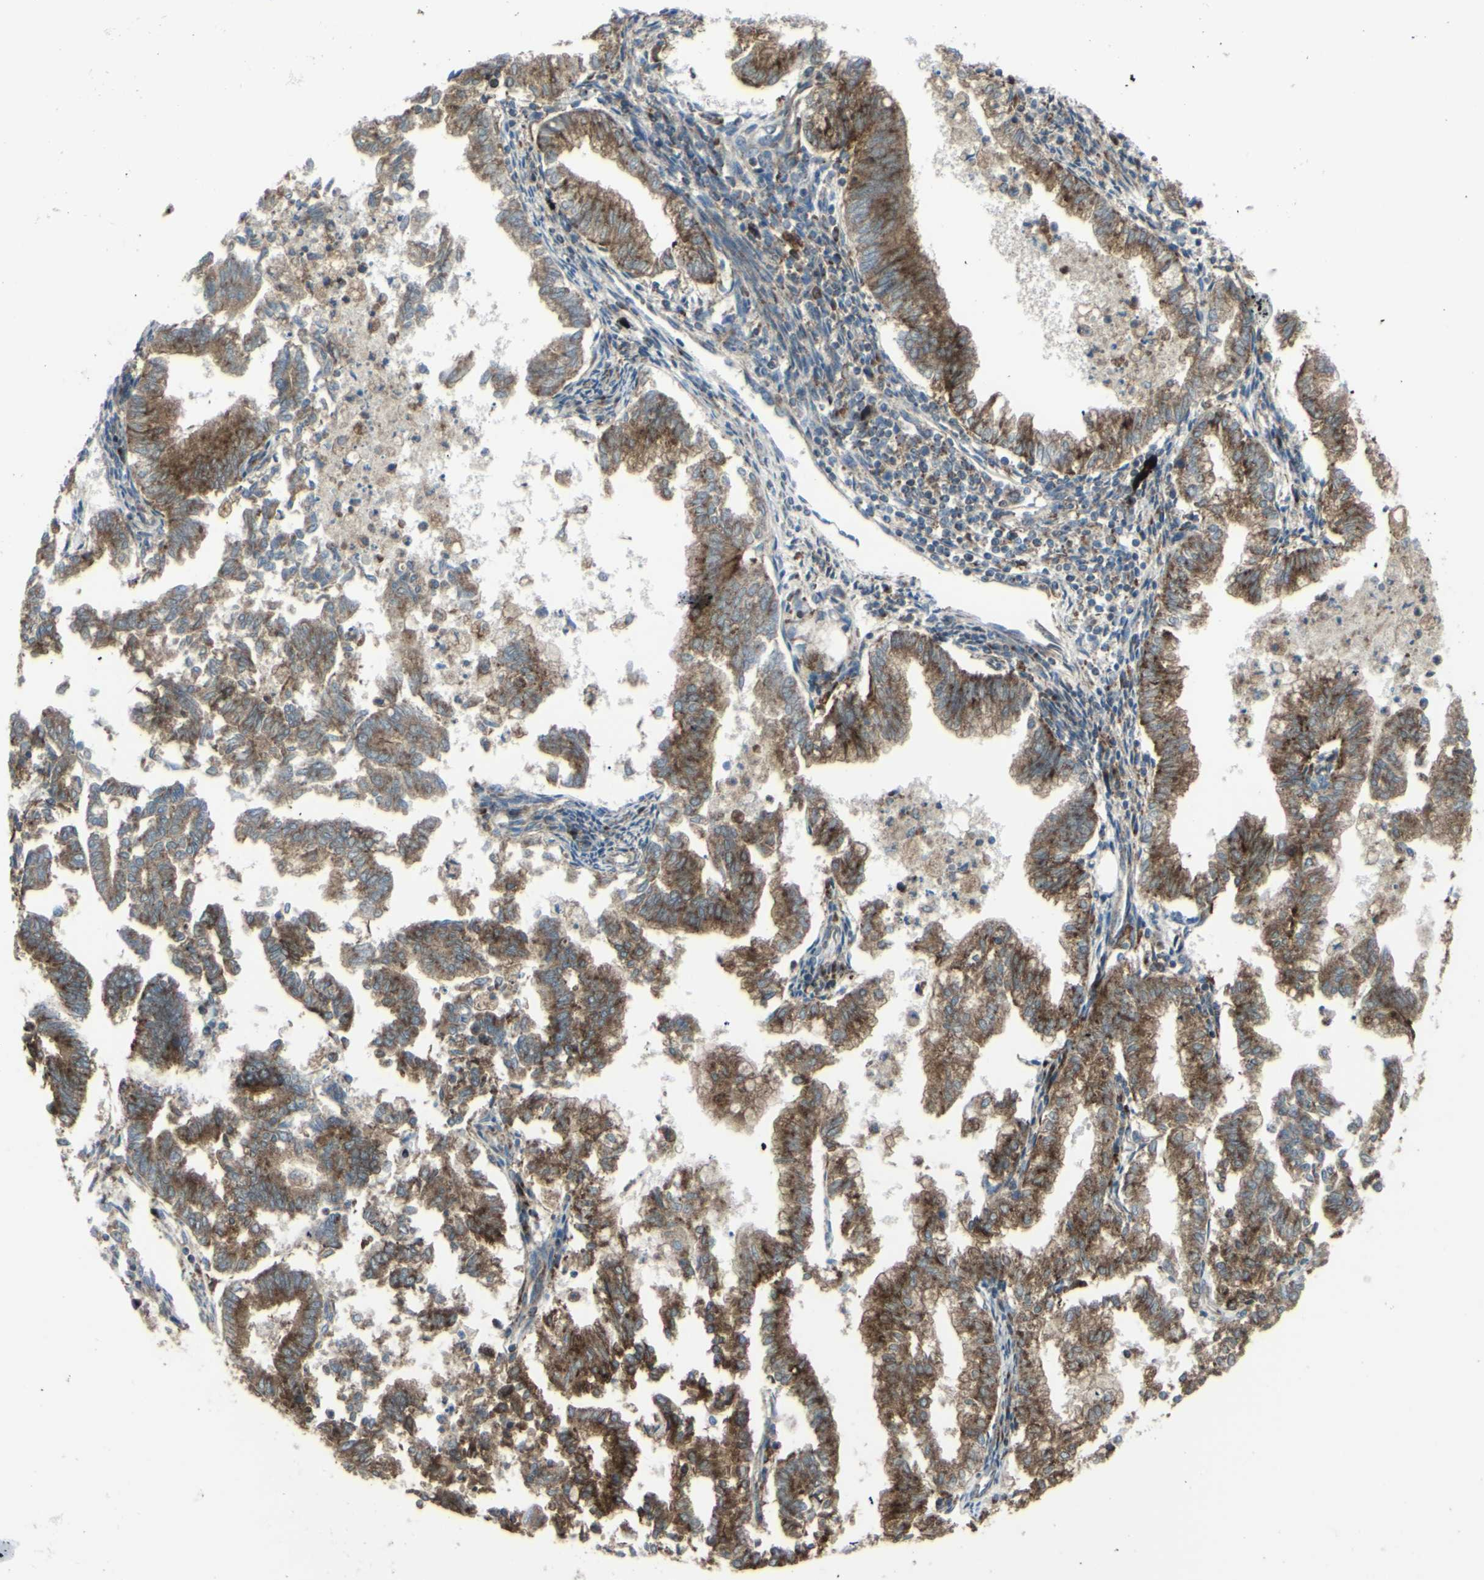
{"staining": {"intensity": "strong", "quantity": ">75%", "location": "cytoplasmic/membranous"}, "tissue": "endometrial cancer", "cell_type": "Tumor cells", "image_type": "cancer", "snomed": [{"axis": "morphology", "description": "Necrosis, NOS"}, {"axis": "morphology", "description": "Adenocarcinoma, NOS"}, {"axis": "topography", "description": "Endometrium"}], "caption": "Tumor cells reveal strong cytoplasmic/membranous expression in approximately >75% of cells in endometrial adenocarcinoma.", "gene": "NAPA", "patient": {"sex": "female", "age": 79}}